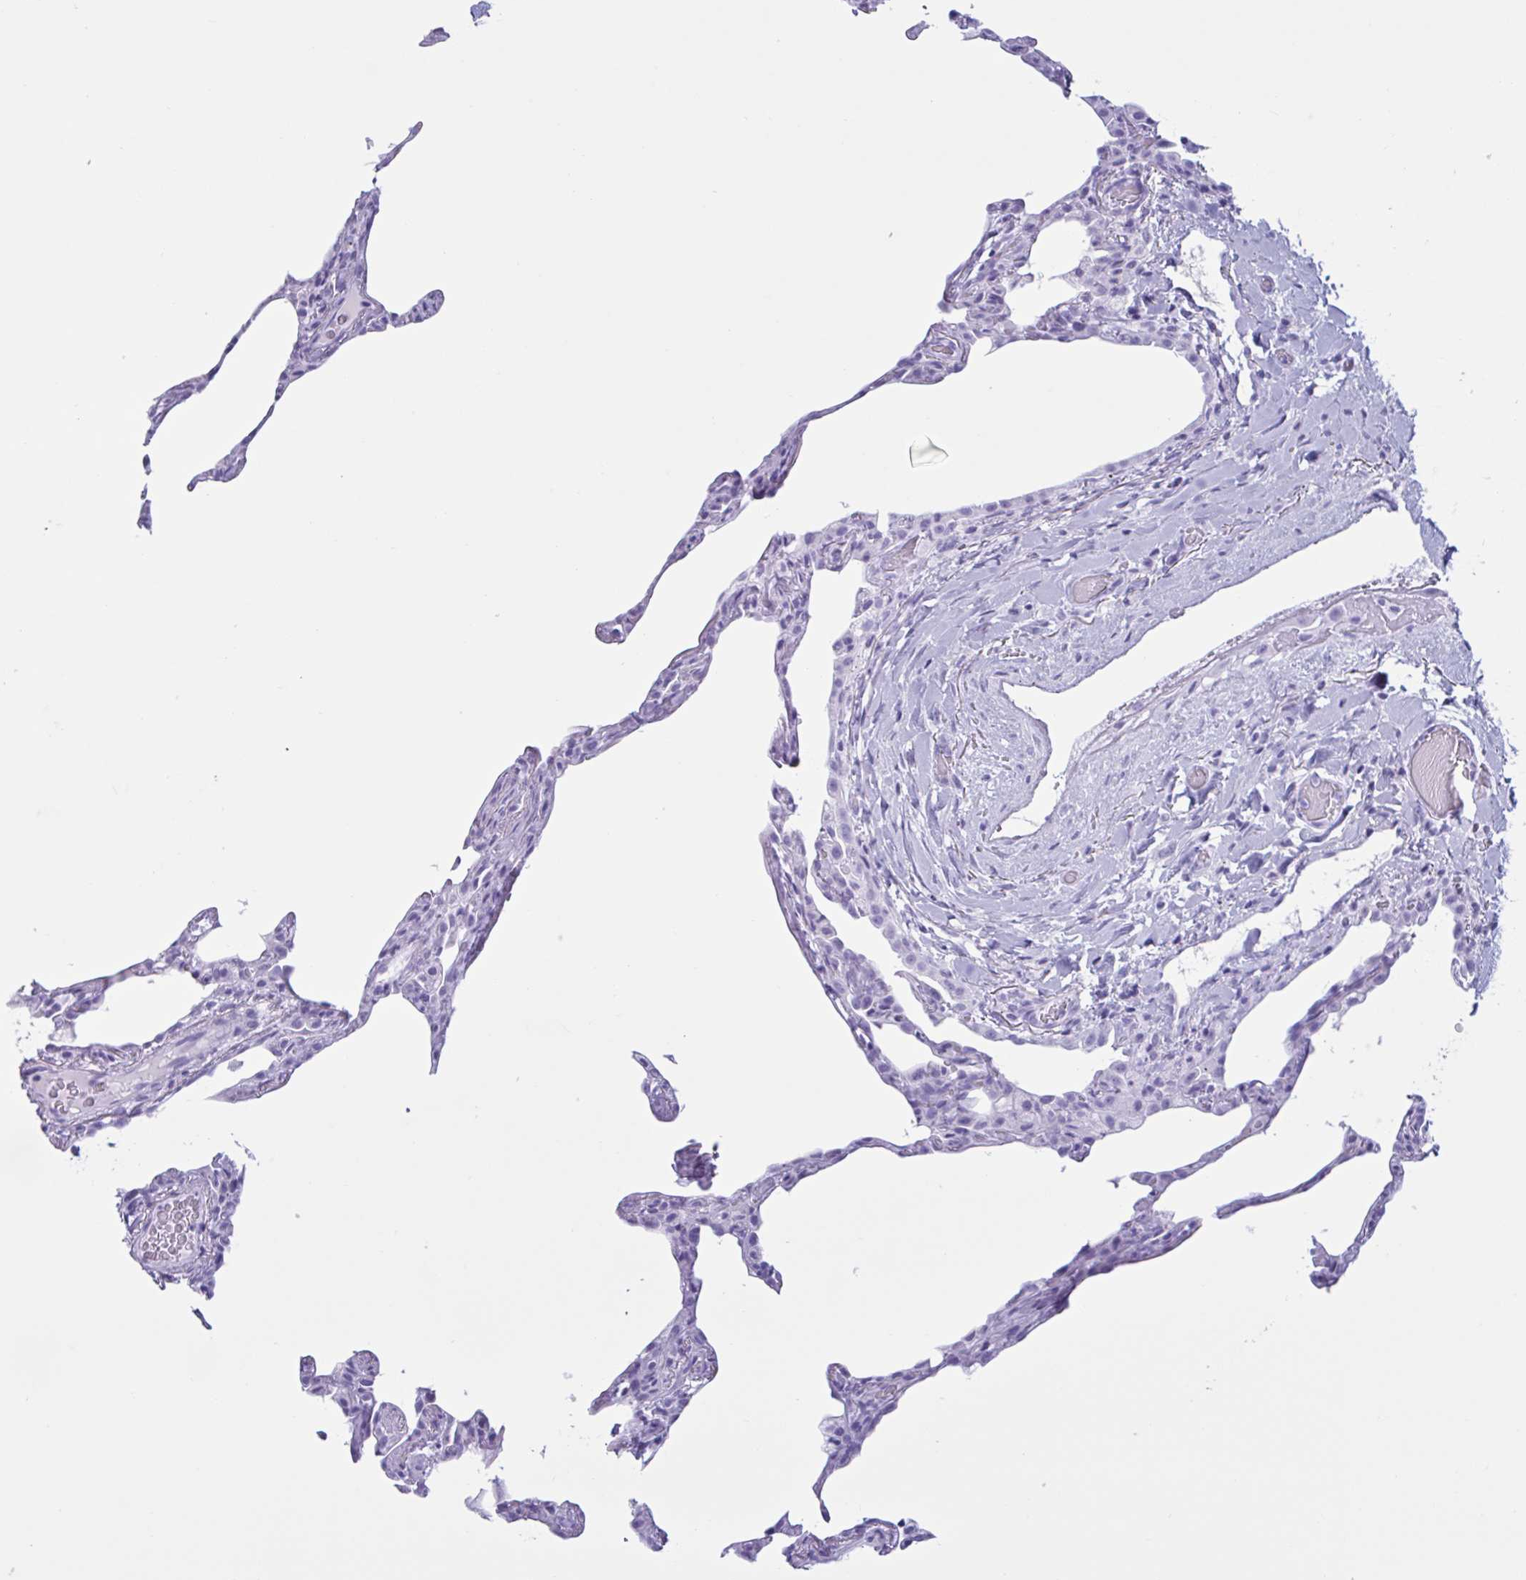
{"staining": {"intensity": "negative", "quantity": "none", "location": "none"}, "tissue": "lung", "cell_type": "Alveolar cells", "image_type": "normal", "snomed": [{"axis": "morphology", "description": "Normal tissue, NOS"}, {"axis": "topography", "description": "Lung"}], "caption": "Lung stained for a protein using immunohistochemistry (IHC) displays no expression alveolar cells.", "gene": "MRGPRG", "patient": {"sex": "female", "age": 57}}